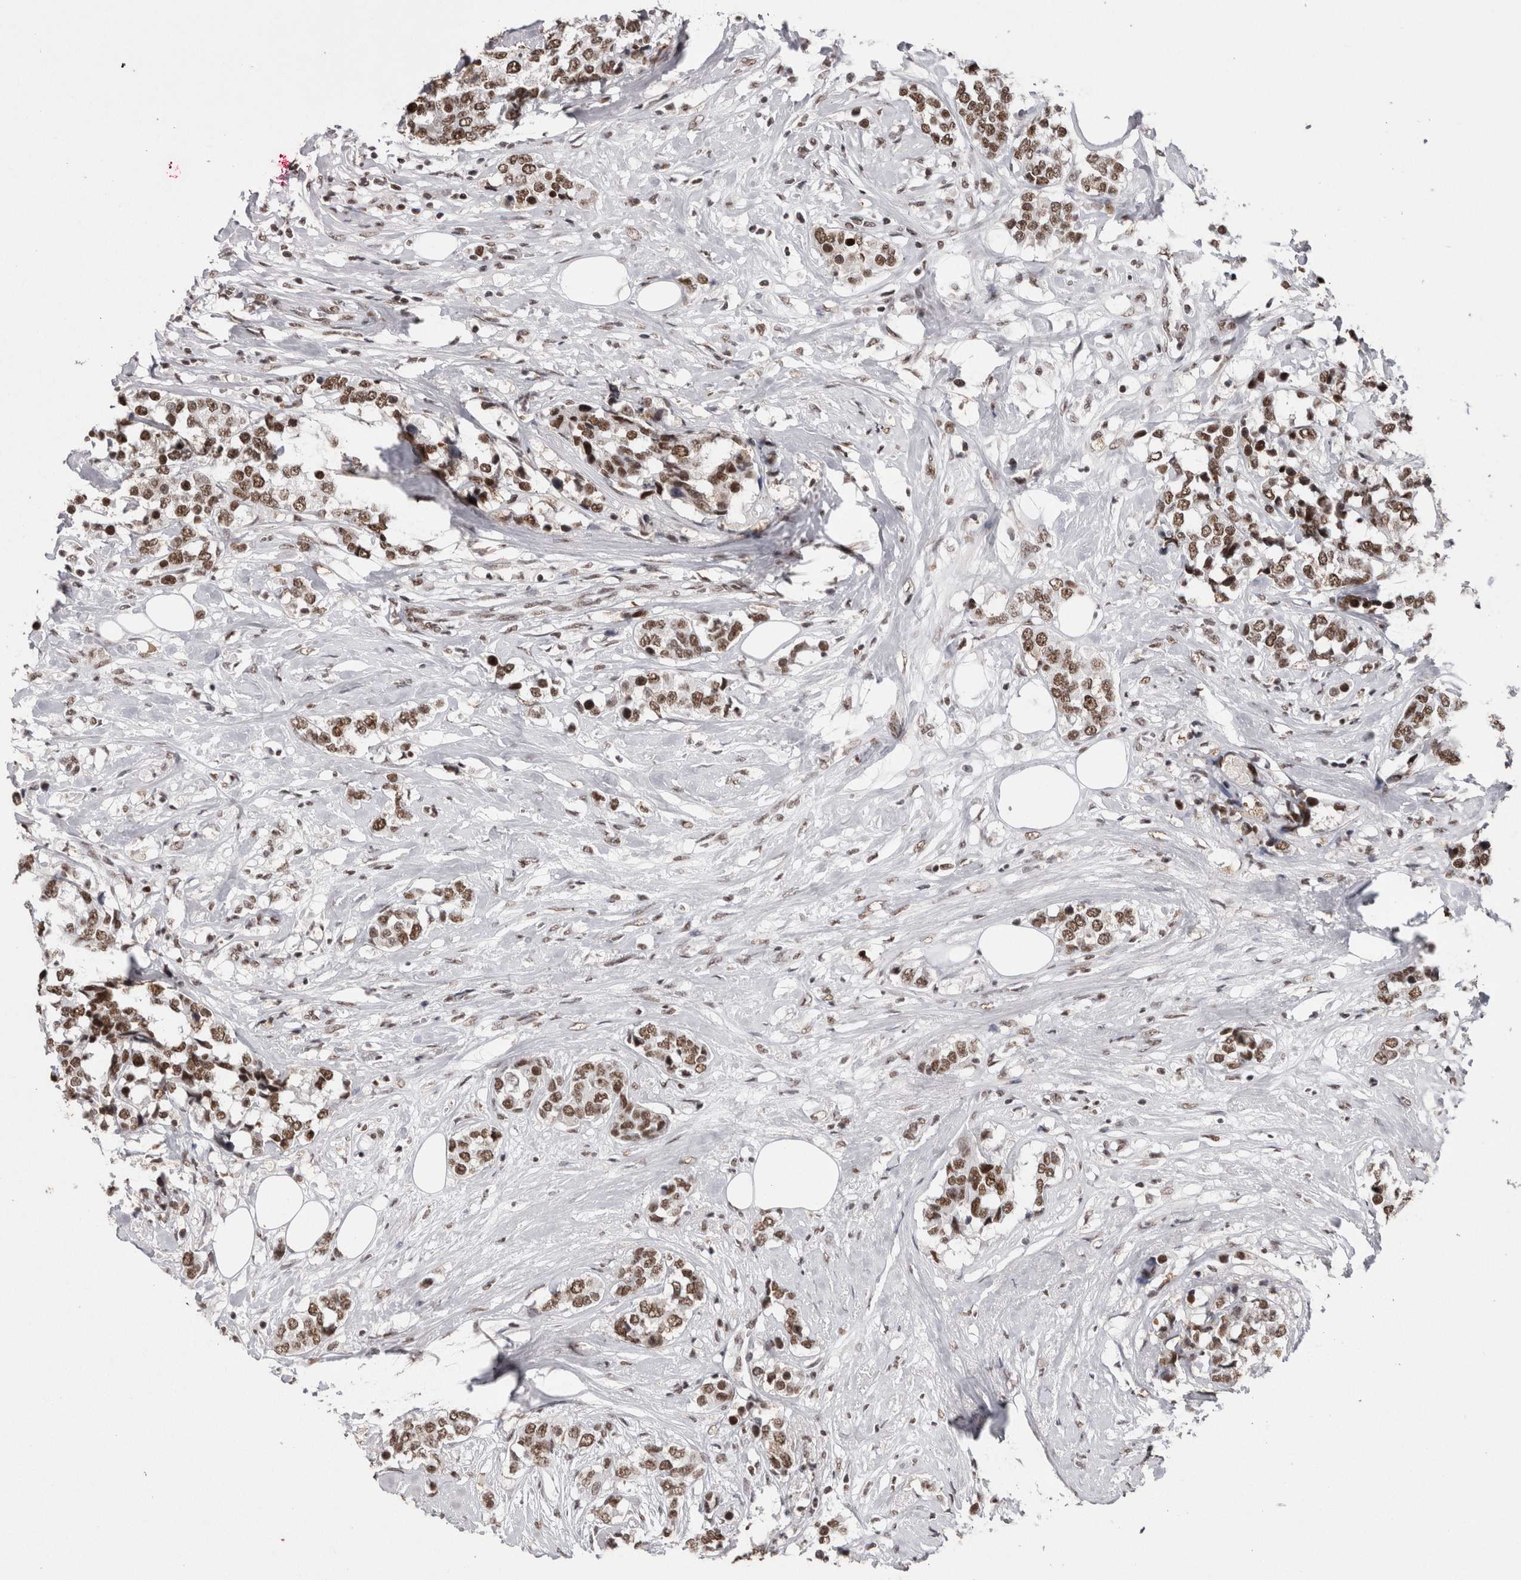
{"staining": {"intensity": "moderate", "quantity": ">75%", "location": "nuclear"}, "tissue": "breast cancer", "cell_type": "Tumor cells", "image_type": "cancer", "snomed": [{"axis": "morphology", "description": "Lobular carcinoma"}, {"axis": "topography", "description": "Breast"}], "caption": "The photomicrograph demonstrates immunohistochemical staining of breast cancer. There is moderate nuclear positivity is present in approximately >75% of tumor cells.", "gene": "SMC1A", "patient": {"sex": "female", "age": 59}}